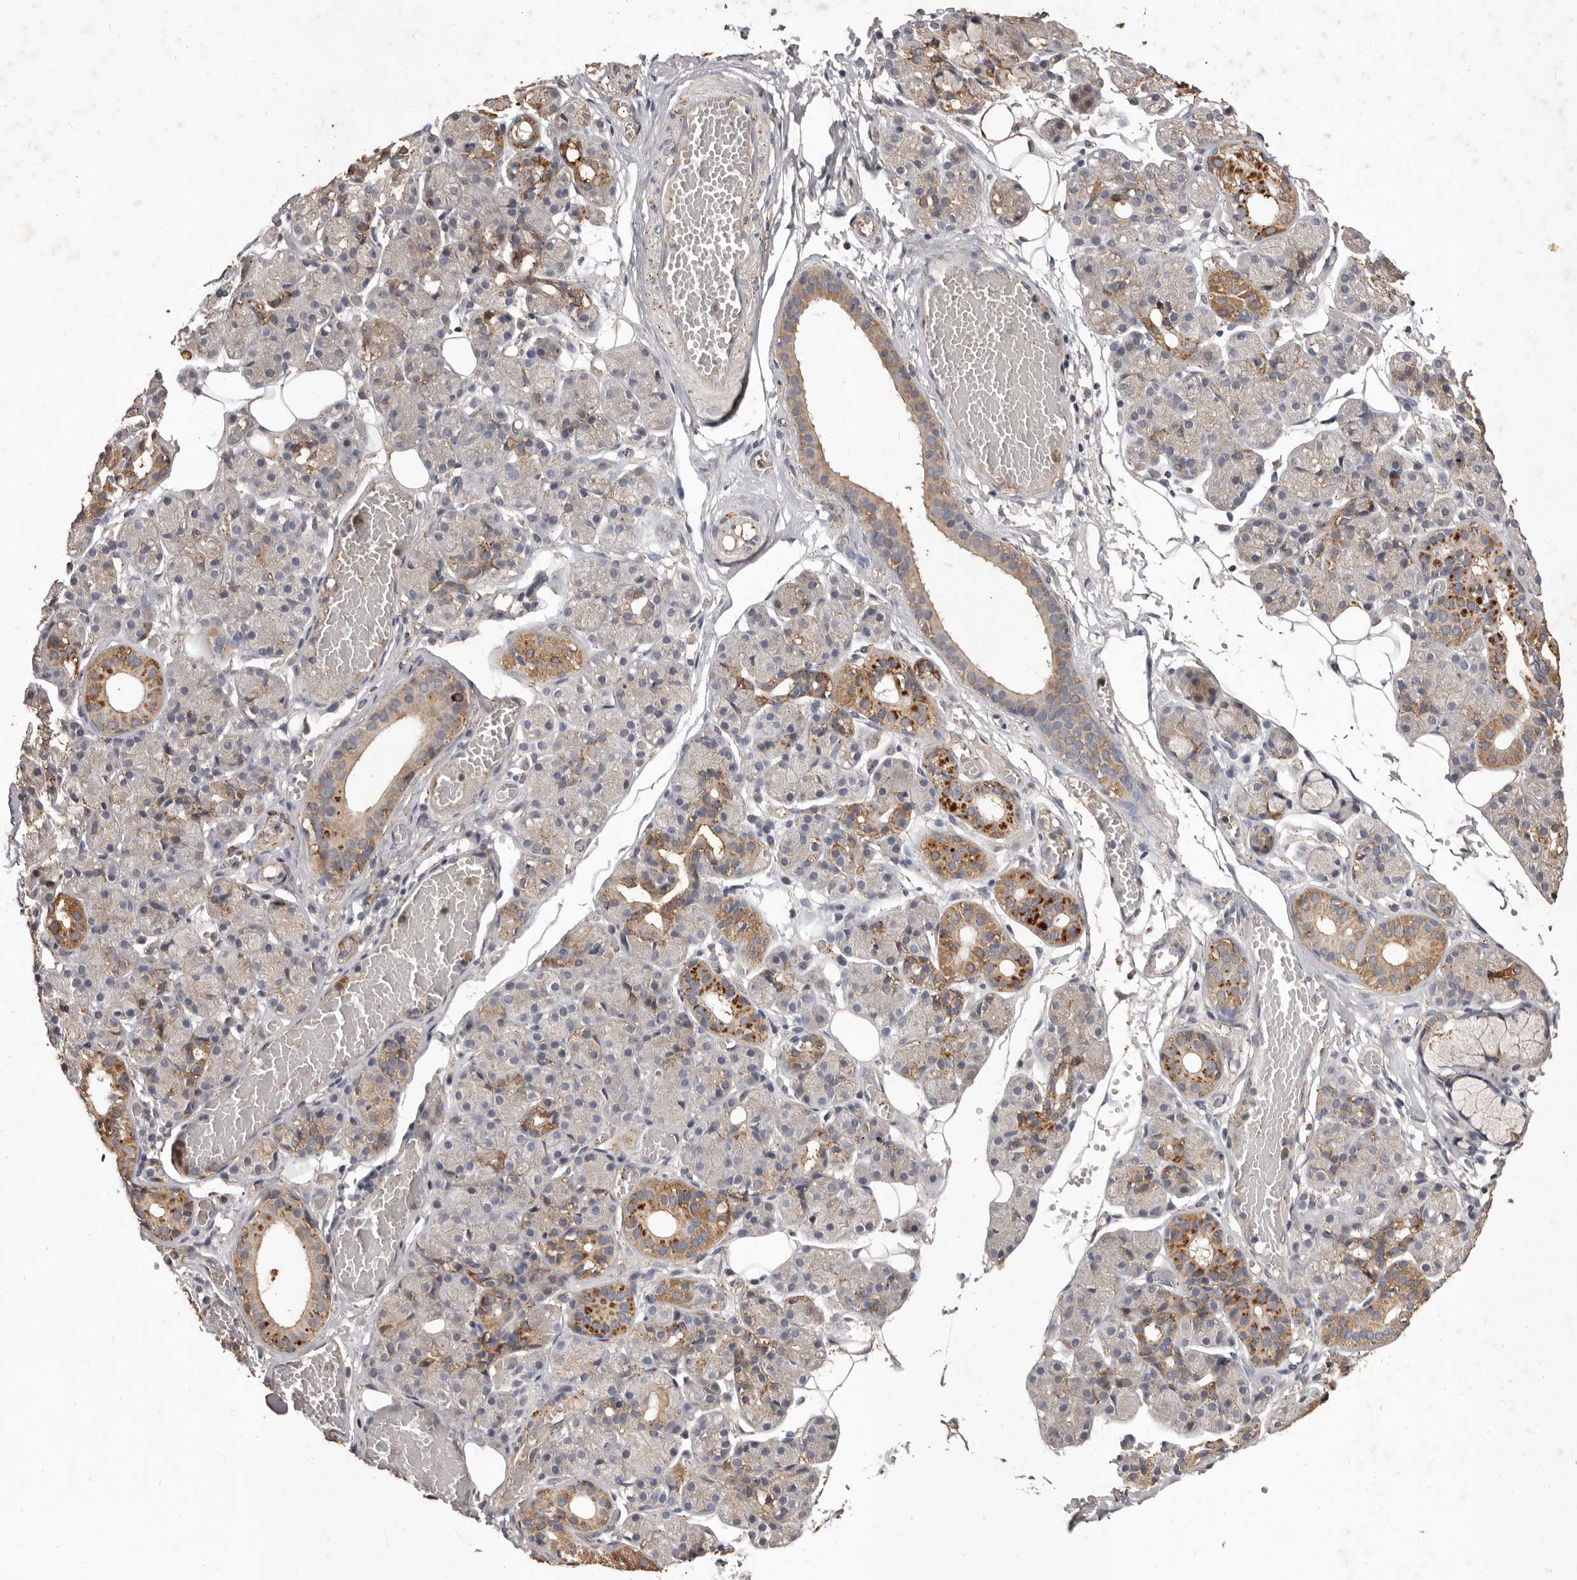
{"staining": {"intensity": "moderate", "quantity": "25%-75%", "location": "cytoplasmic/membranous"}, "tissue": "salivary gland", "cell_type": "Glandular cells", "image_type": "normal", "snomed": [{"axis": "morphology", "description": "Normal tissue, NOS"}, {"axis": "topography", "description": "Salivary gland"}], "caption": "This is an image of immunohistochemistry (IHC) staining of unremarkable salivary gland, which shows moderate expression in the cytoplasmic/membranous of glandular cells.", "gene": "CXCL14", "patient": {"sex": "male", "age": 63}}